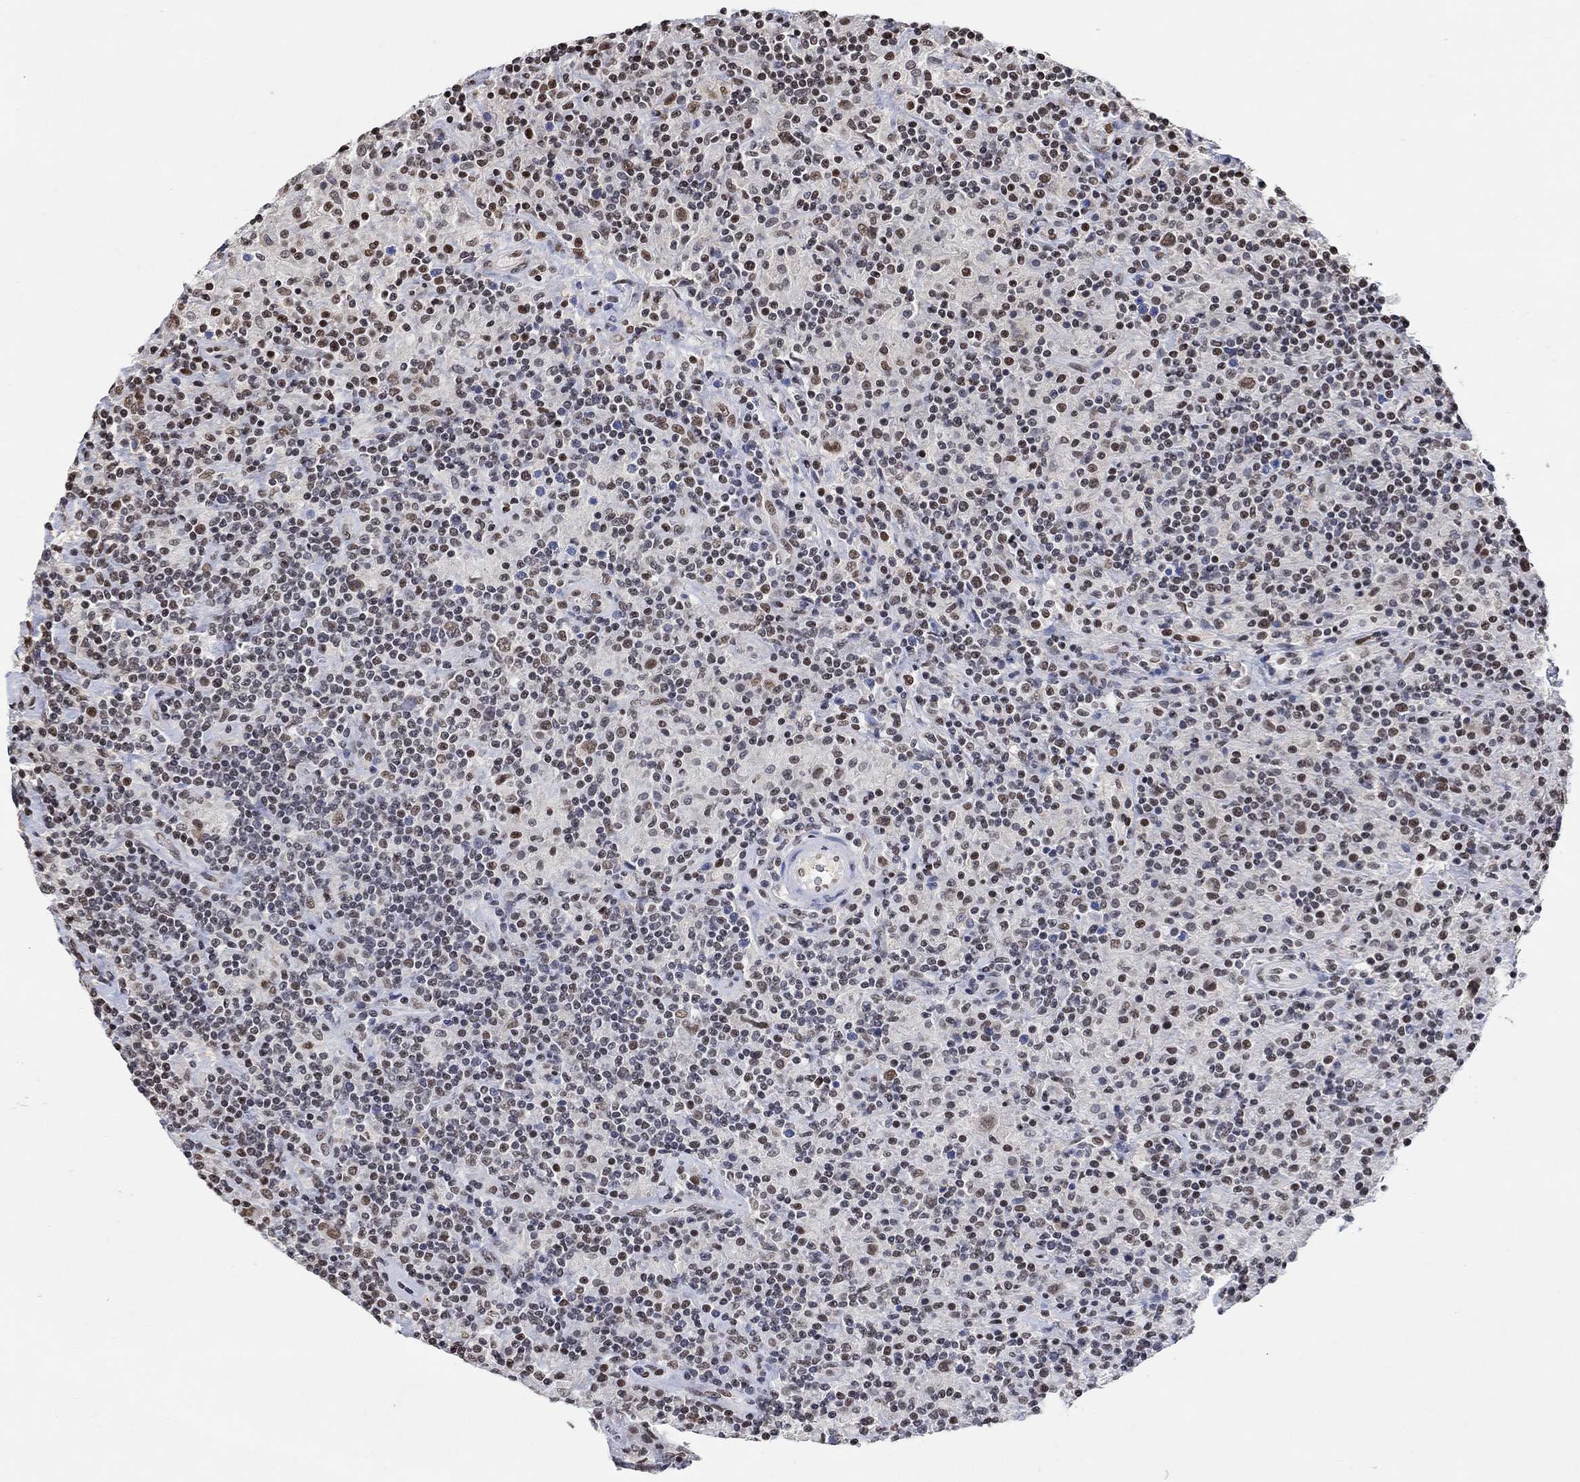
{"staining": {"intensity": "moderate", "quantity": ">75%", "location": "nuclear"}, "tissue": "lymphoma", "cell_type": "Tumor cells", "image_type": "cancer", "snomed": [{"axis": "morphology", "description": "Hodgkin's disease, NOS"}, {"axis": "topography", "description": "Lymph node"}], "caption": "Immunohistochemical staining of lymphoma exhibits medium levels of moderate nuclear protein expression in approximately >75% of tumor cells.", "gene": "USP39", "patient": {"sex": "male", "age": 70}}